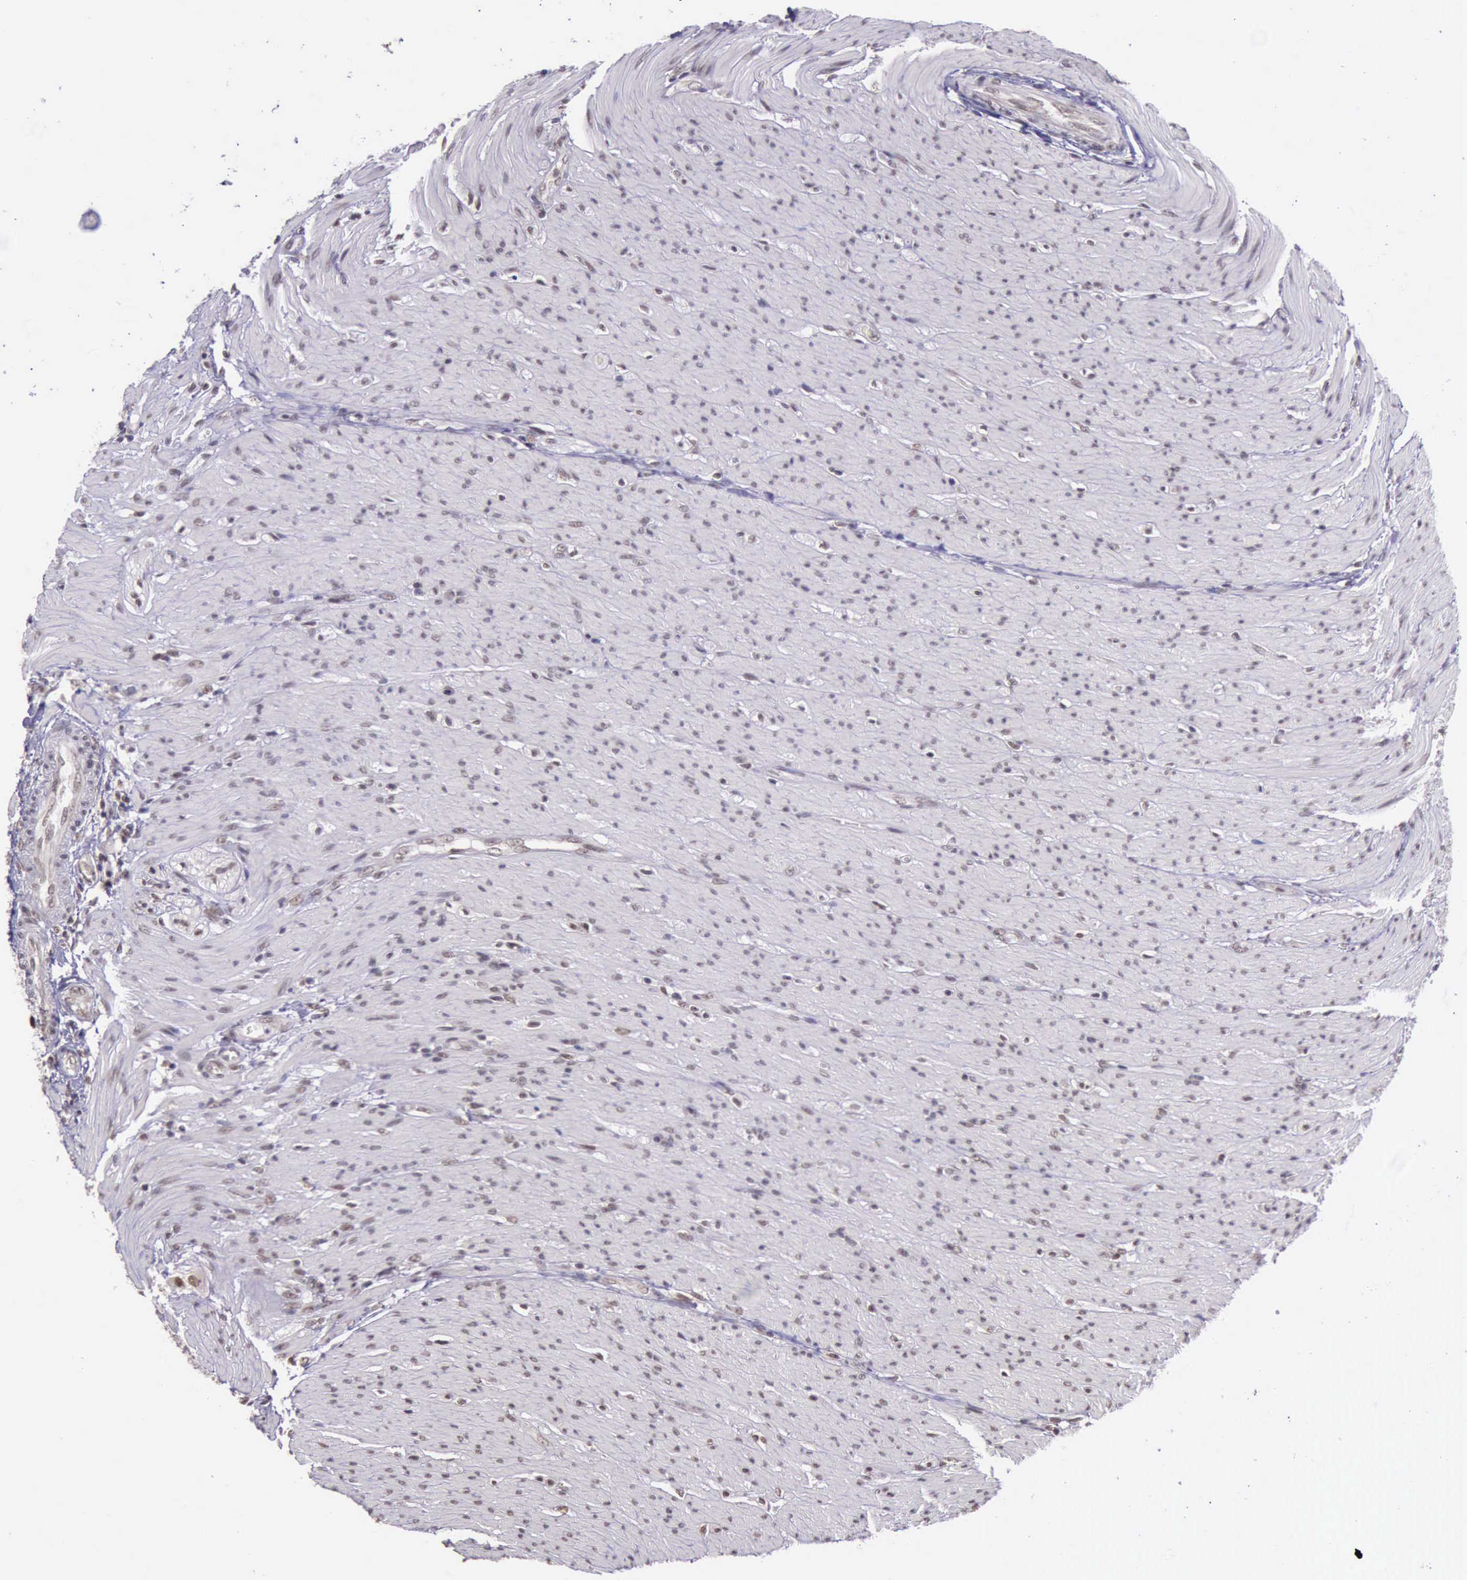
{"staining": {"intensity": "weak", "quantity": "25%-75%", "location": "nuclear"}, "tissue": "colorectal cancer", "cell_type": "Tumor cells", "image_type": "cancer", "snomed": [{"axis": "morphology", "description": "Adenocarcinoma, NOS"}, {"axis": "topography", "description": "Colon"}], "caption": "Immunohistochemical staining of human colorectal cancer demonstrates low levels of weak nuclear positivity in about 25%-75% of tumor cells.", "gene": "PRPF39", "patient": {"sex": "female", "age": 46}}